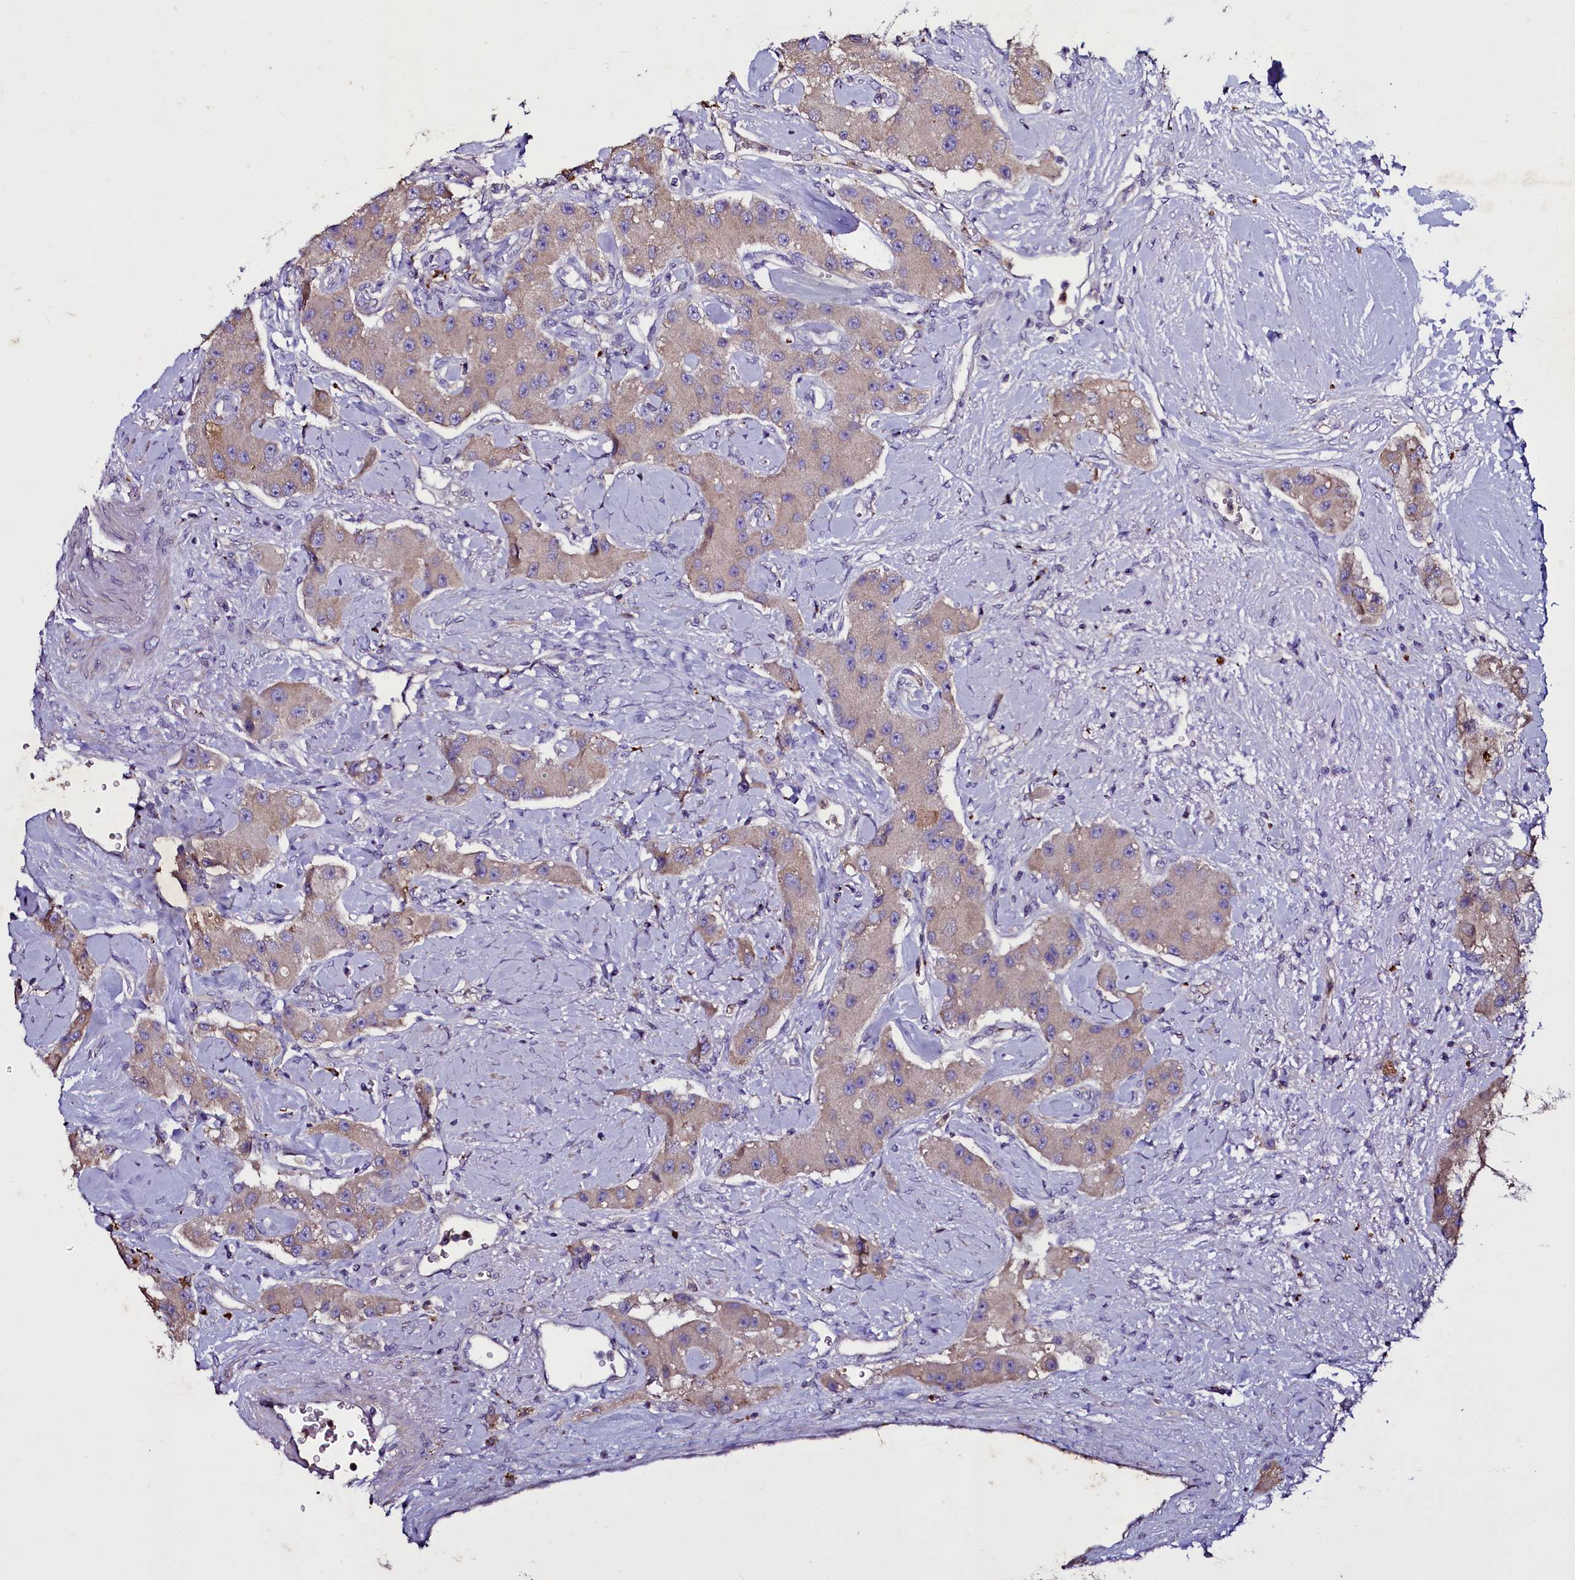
{"staining": {"intensity": "weak", "quantity": "<25%", "location": "cytoplasmic/membranous"}, "tissue": "carcinoid", "cell_type": "Tumor cells", "image_type": "cancer", "snomed": [{"axis": "morphology", "description": "Carcinoid, malignant, NOS"}, {"axis": "topography", "description": "Pancreas"}], "caption": "An immunohistochemistry photomicrograph of carcinoid (malignant) is shown. There is no staining in tumor cells of carcinoid (malignant).", "gene": "SELENOT", "patient": {"sex": "male", "age": 41}}